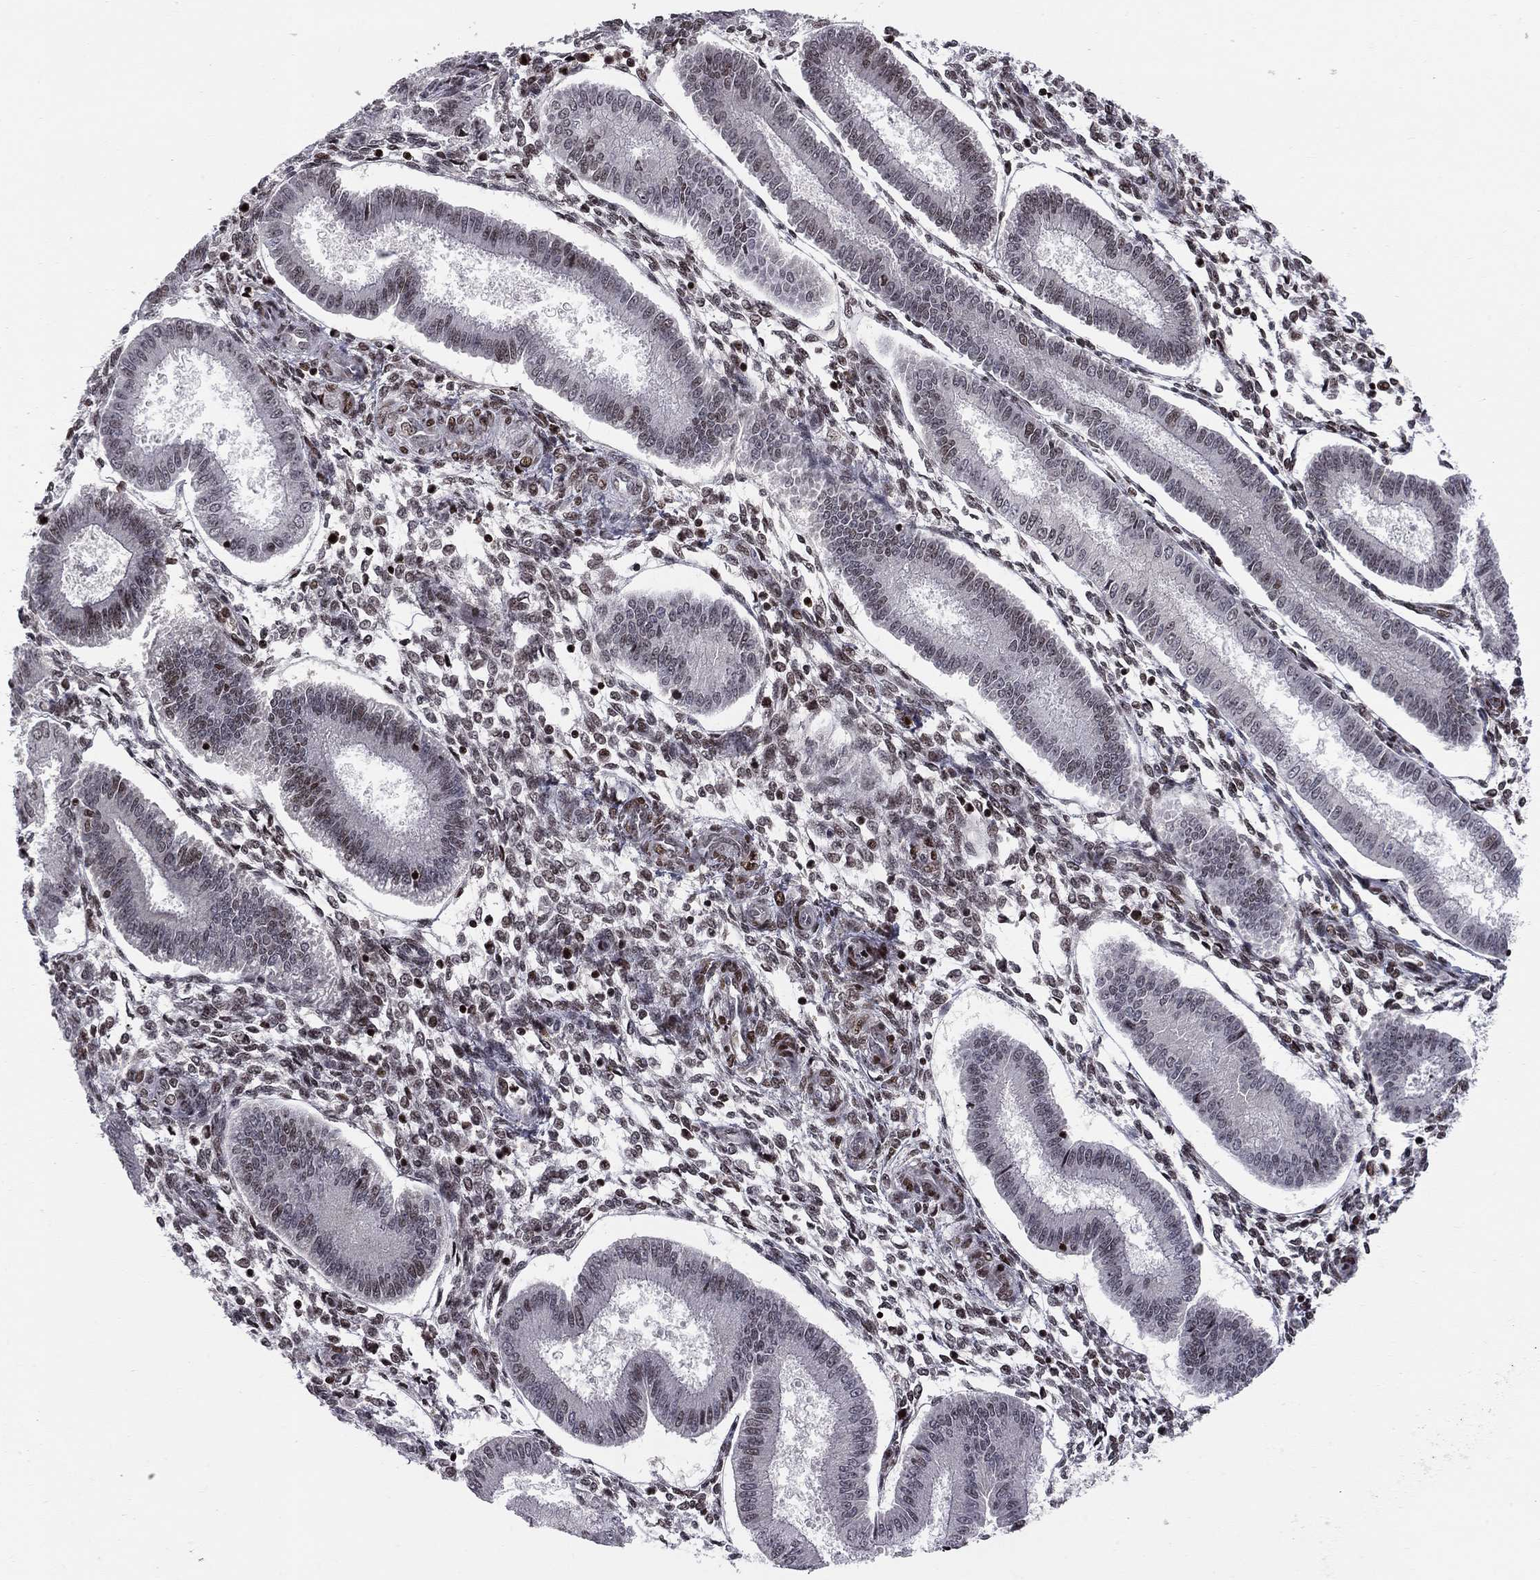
{"staining": {"intensity": "moderate", "quantity": "25%-75%", "location": "nuclear"}, "tissue": "endometrium", "cell_type": "Cells in endometrial stroma", "image_type": "normal", "snomed": [{"axis": "morphology", "description": "Normal tissue, NOS"}, {"axis": "topography", "description": "Endometrium"}], "caption": "Protein analysis of normal endometrium exhibits moderate nuclear staining in approximately 25%-75% of cells in endometrial stroma. The staining was performed using DAB to visualize the protein expression in brown, while the nuclei were stained in blue with hematoxylin (Magnification: 20x).", "gene": "RNASEH2C", "patient": {"sex": "female", "age": 43}}